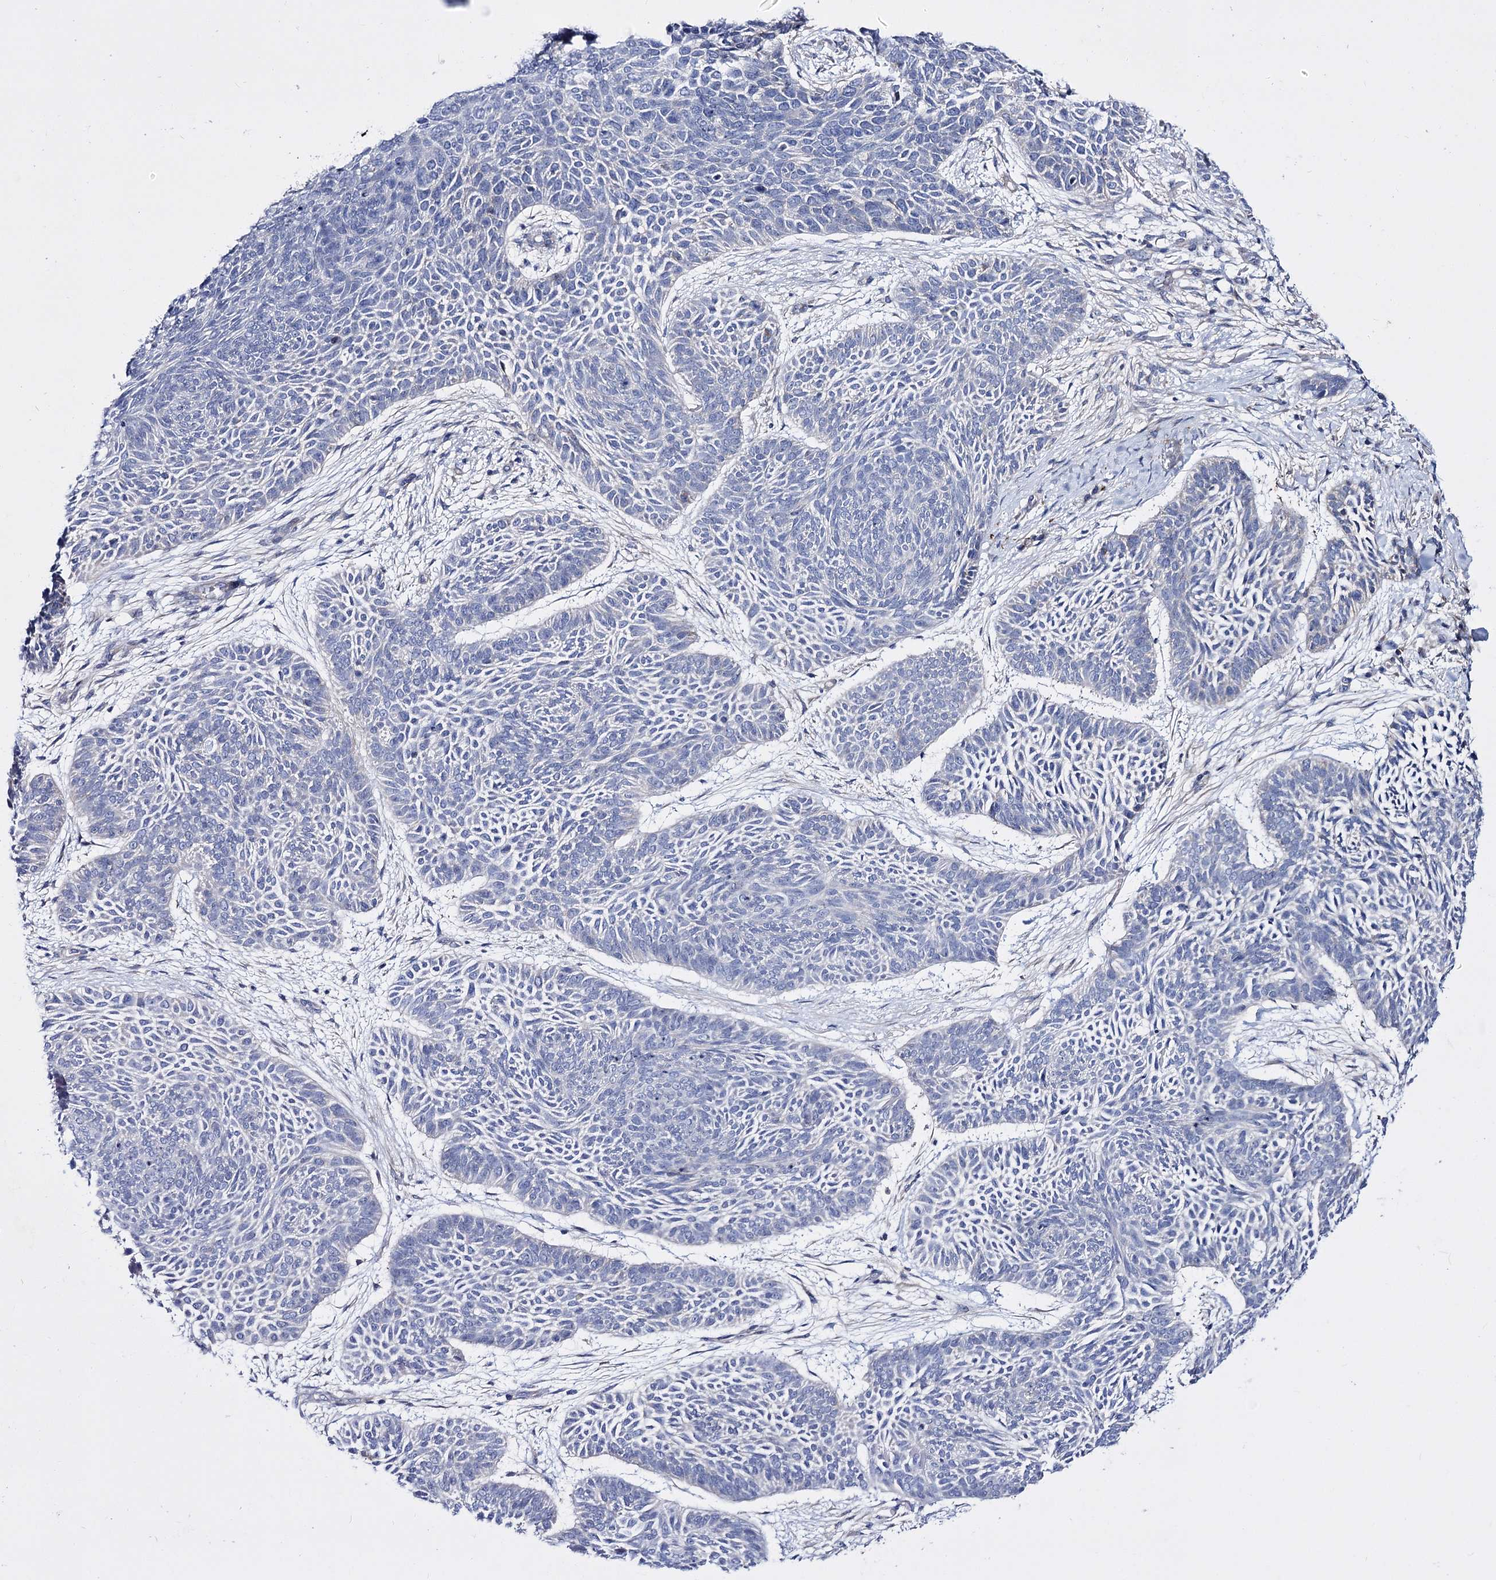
{"staining": {"intensity": "negative", "quantity": "none", "location": "none"}, "tissue": "skin cancer", "cell_type": "Tumor cells", "image_type": "cancer", "snomed": [{"axis": "morphology", "description": "Basal cell carcinoma"}, {"axis": "topography", "description": "Skin"}], "caption": "There is no significant expression in tumor cells of basal cell carcinoma (skin).", "gene": "LRRC34", "patient": {"sex": "male", "age": 85}}